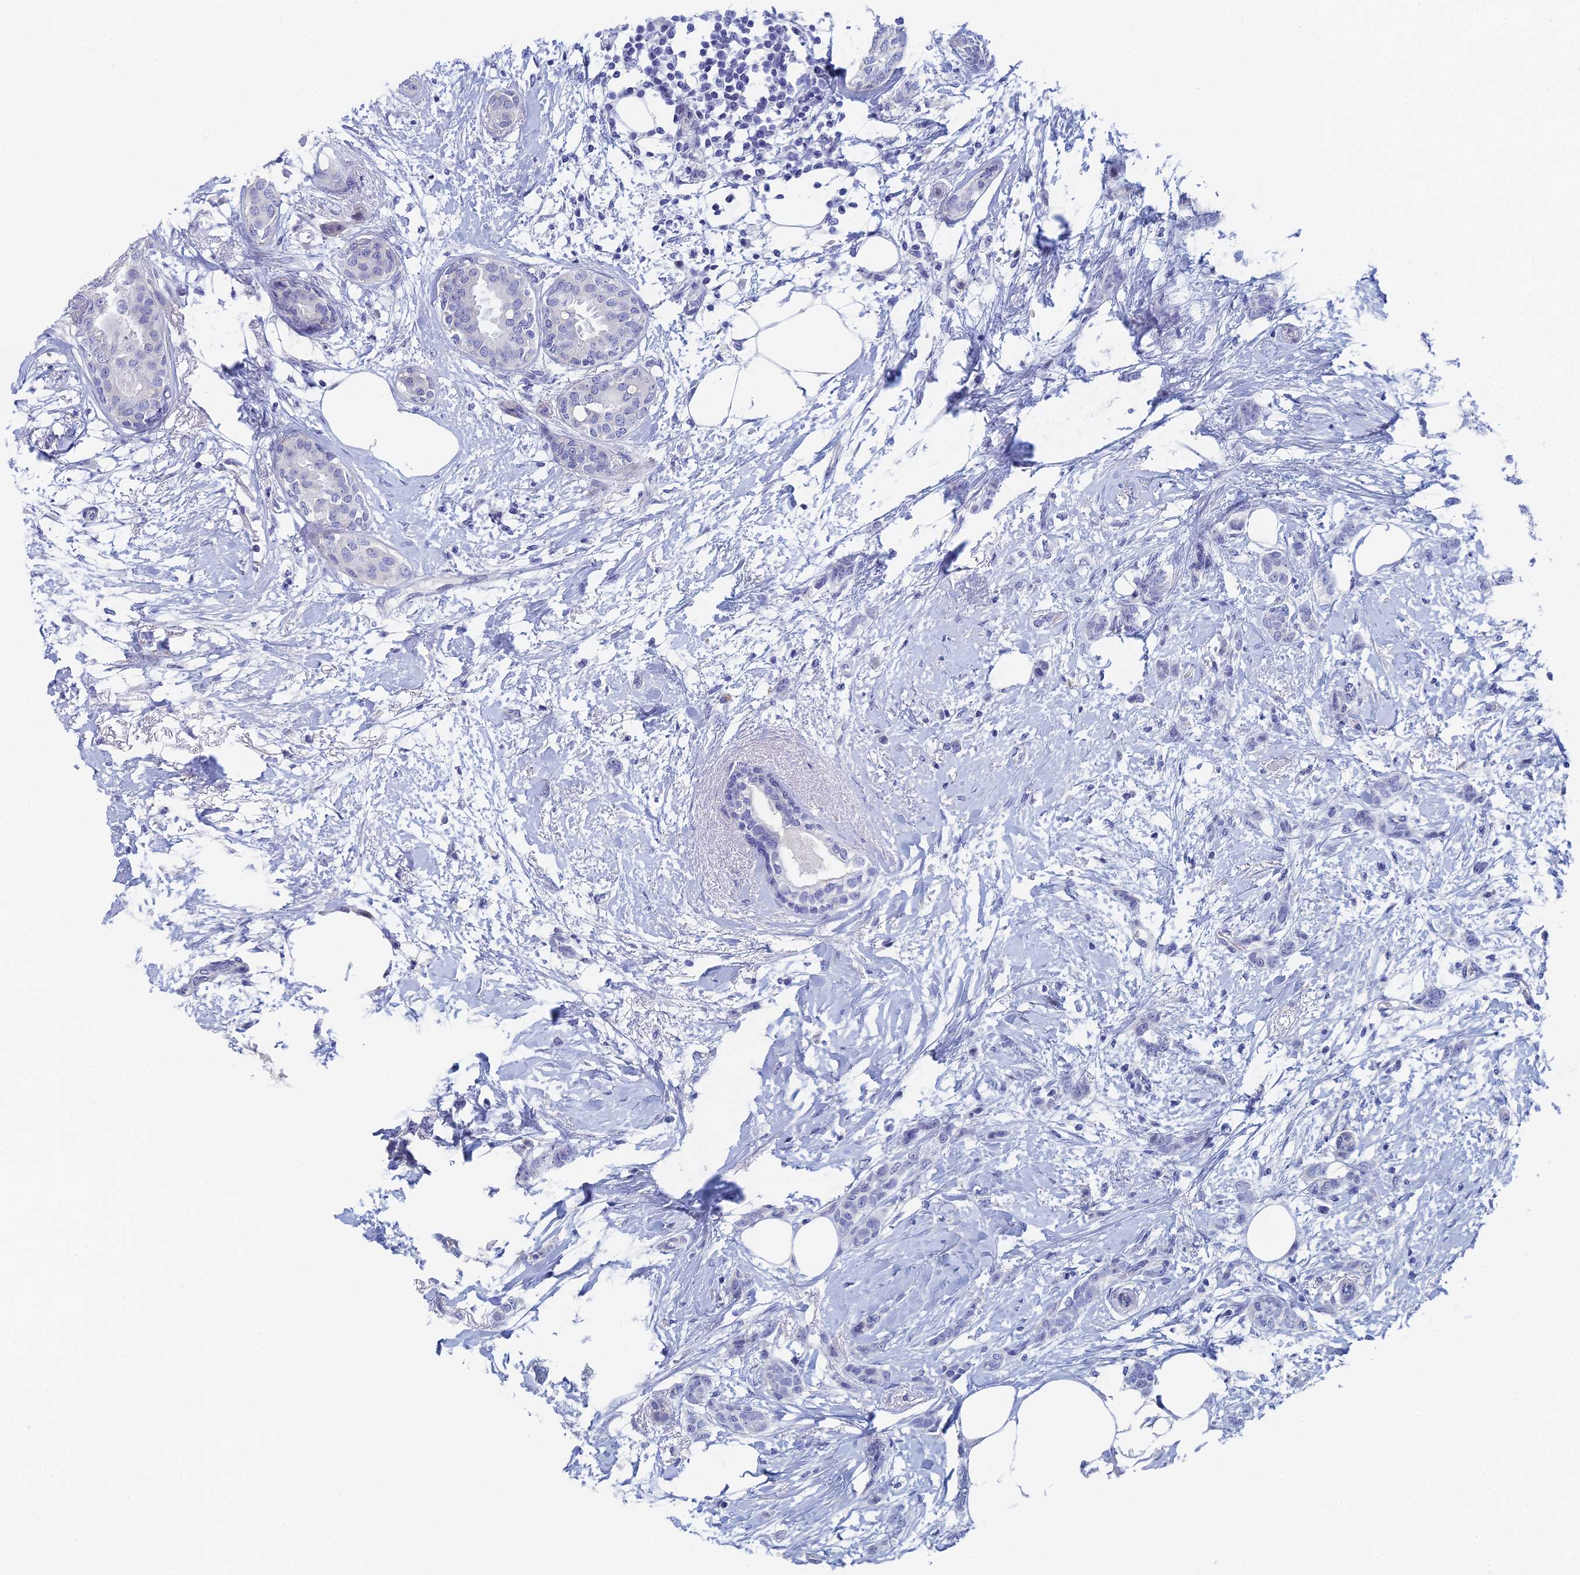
{"staining": {"intensity": "negative", "quantity": "none", "location": "none"}, "tissue": "breast cancer", "cell_type": "Tumor cells", "image_type": "cancer", "snomed": [{"axis": "morphology", "description": "Duct carcinoma"}, {"axis": "topography", "description": "Breast"}], "caption": "Immunohistochemical staining of human breast intraductal carcinoma reveals no significant expression in tumor cells.", "gene": "DRGX", "patient": {"sex": "female", "age": 72}}